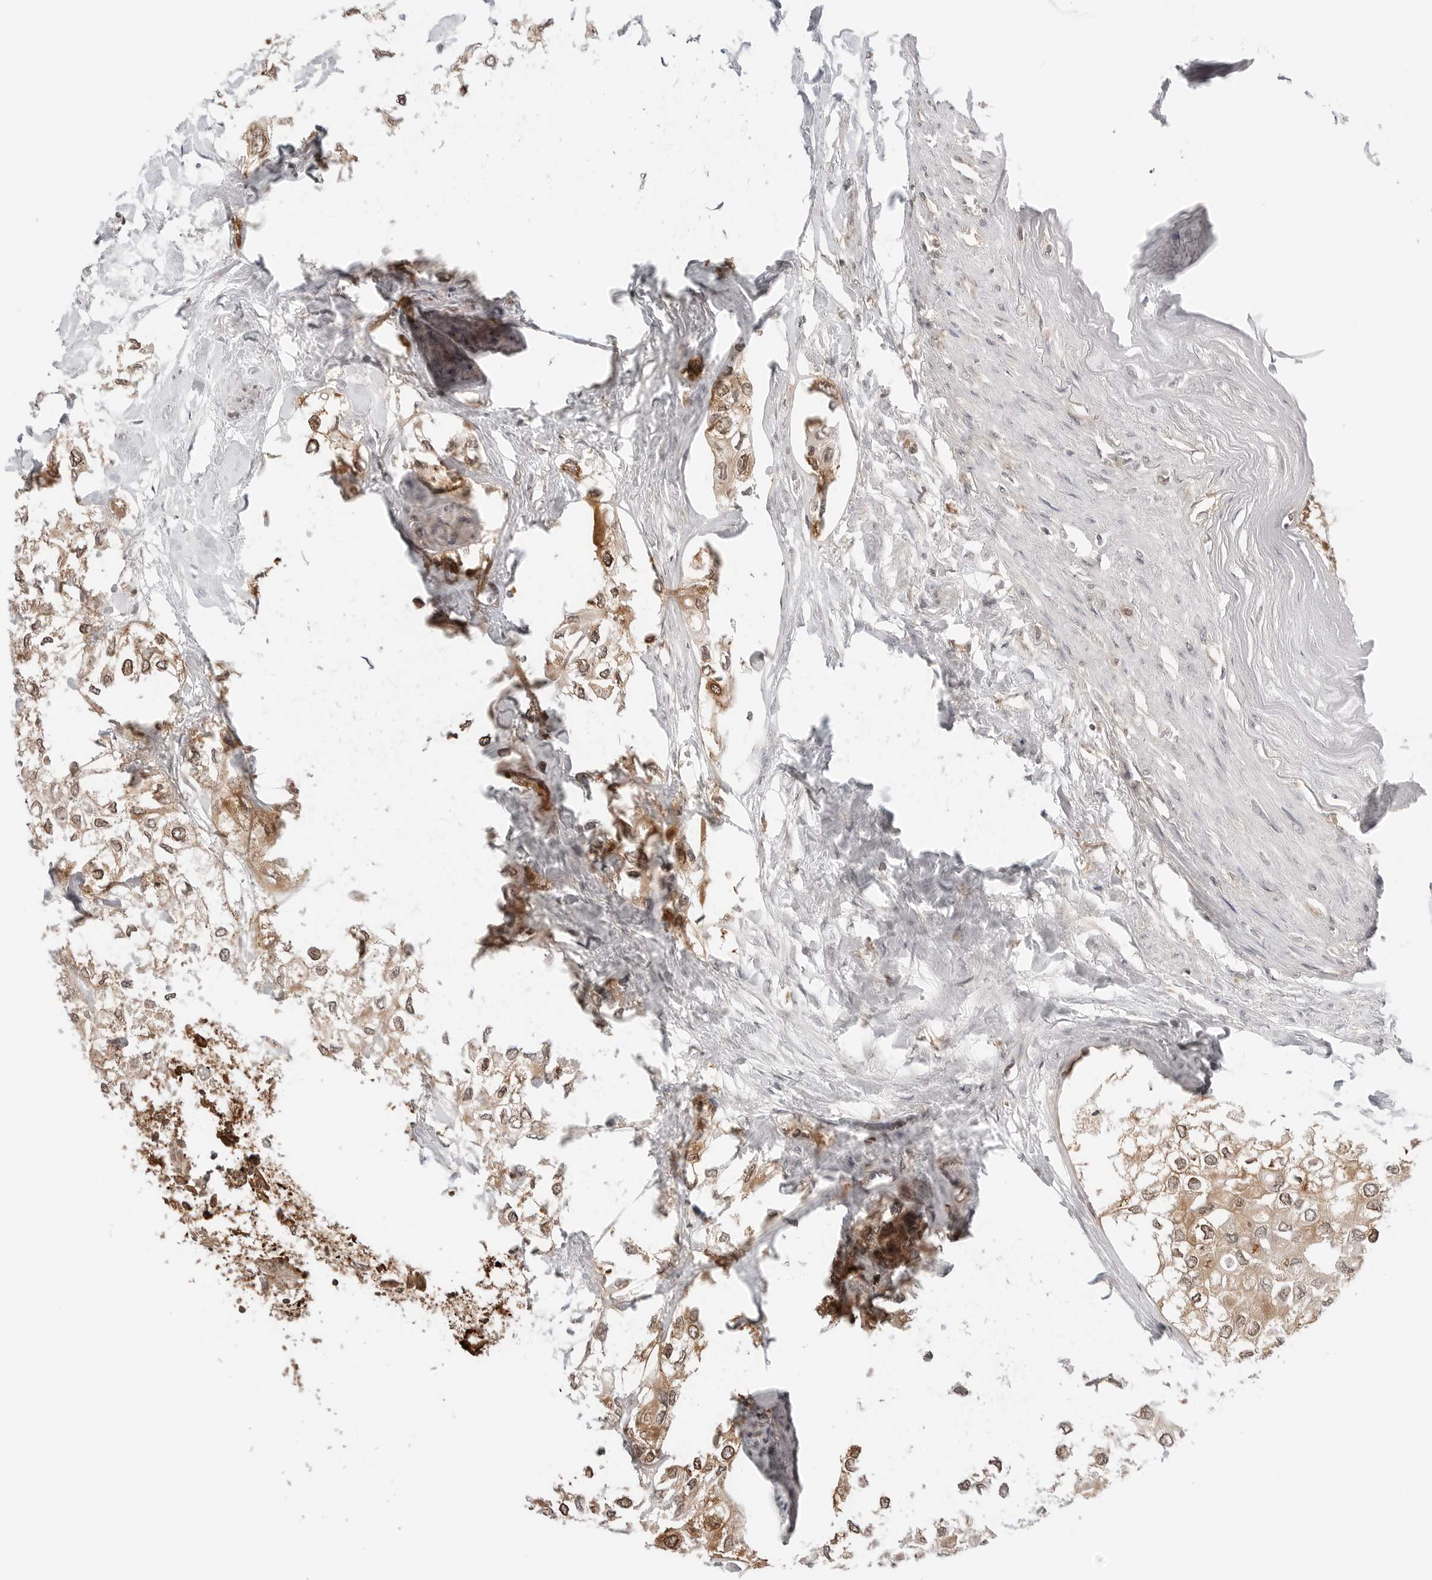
{"staining": {"intensity": "moderate", "quantity": ">75%", "location": "cytoplasmic/membranous,nuclear"}, "tissue": "urothelial cancer", "cell_type": "Tumor cells", "image_type": "cancer", "snomed": [{"axis": "morphology", "description": "Urothelial carcinoma, High grade"}, {"axis": "topography", "description": "Urinary bladder"}], "caption": "Human urothelial cancer stained with a protein marker displays moderate staining in tumor cells.", "gene": "NUDC", "patient": {"sex": "male", "age": 64}}